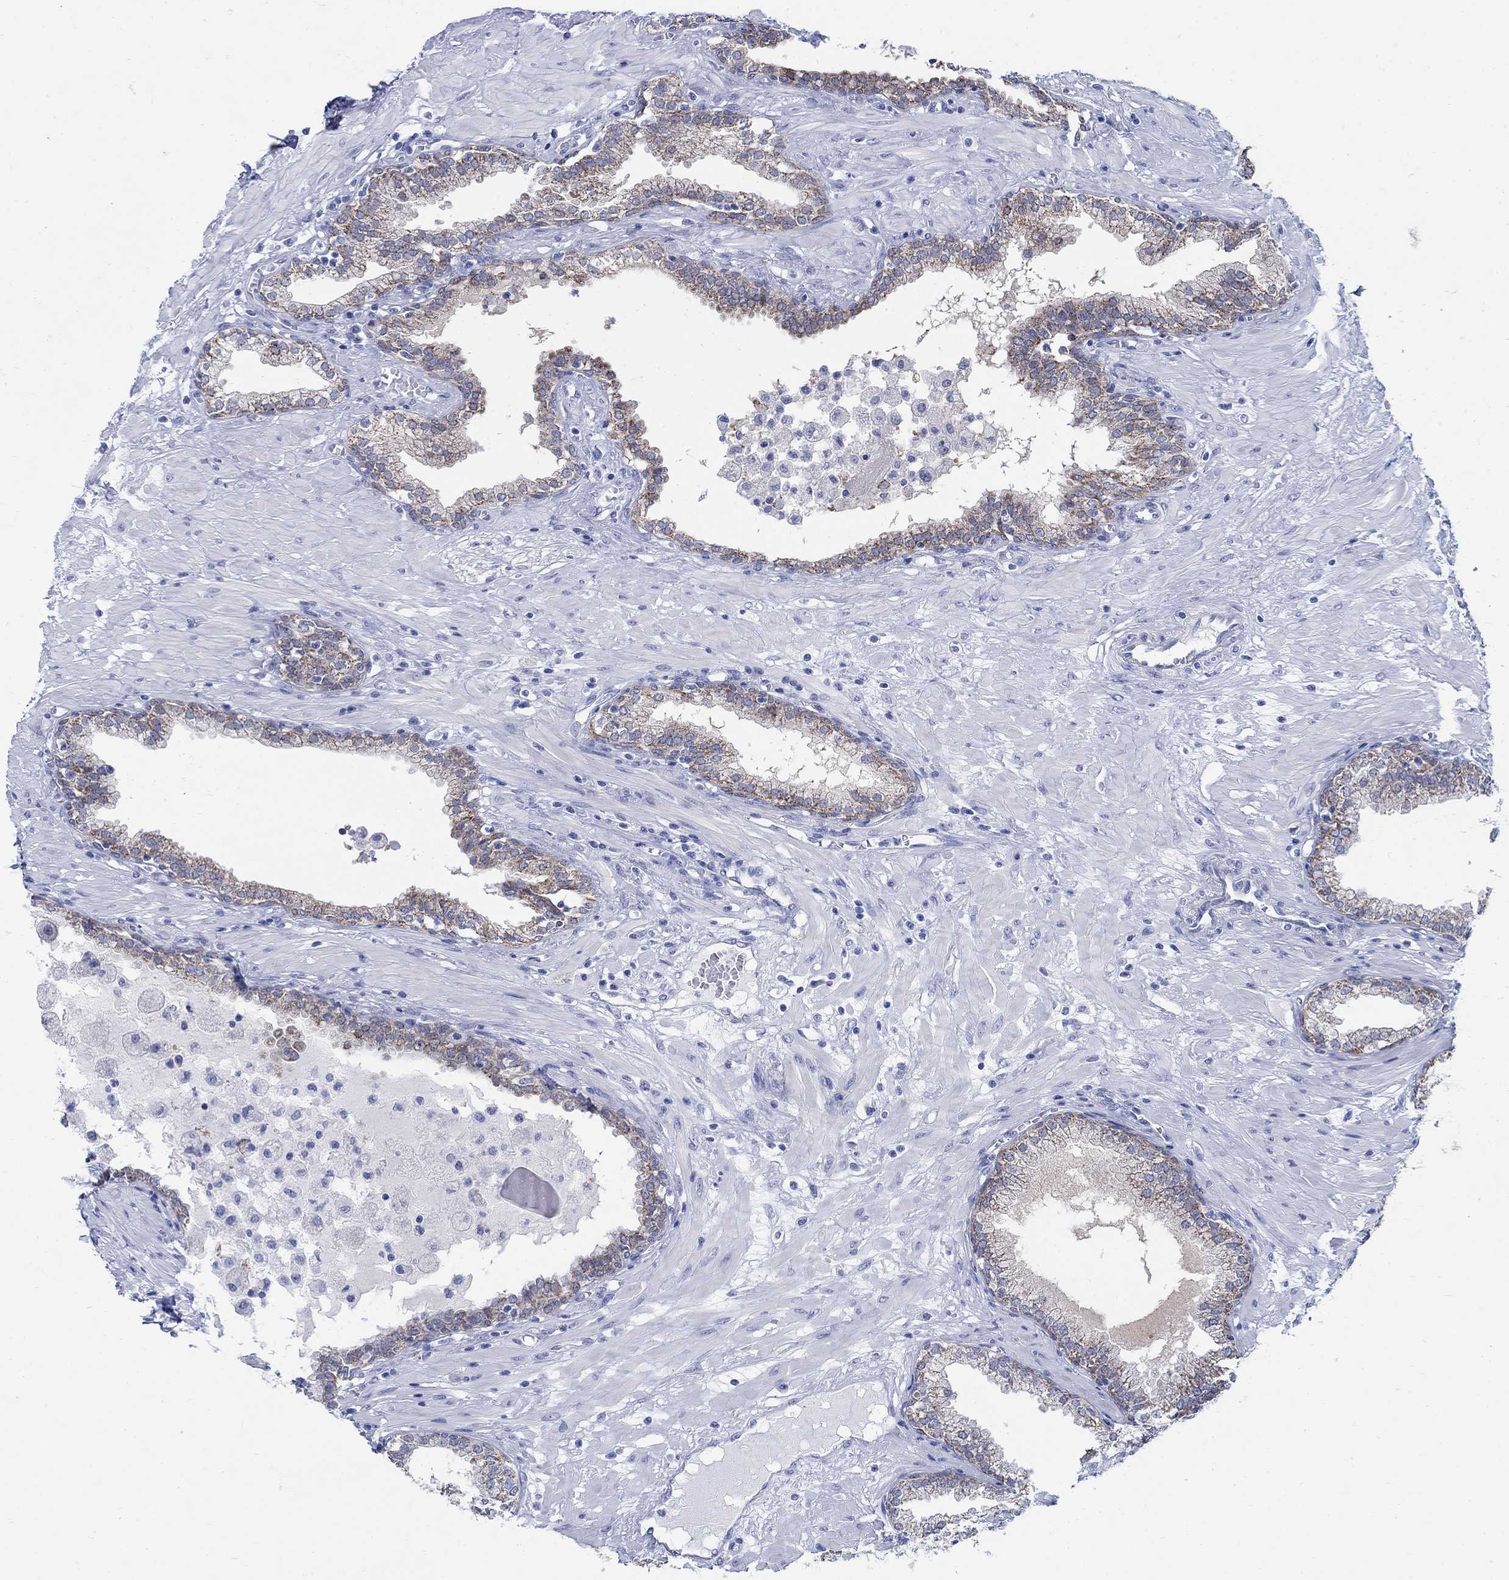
{"staining": {"intensity": "moderate", "quantity": "25%-75%", "location": "cytoplasmic/membranous"}, "tissue": "prostate", "cell_type": "Glandular cells", "image_type": "normal", "snomed": [{"axis": "morphology", "description": "Normal tissue, NOS"}, {"axis": "topography", "description": "Prostate"}], "caption": "High-power microscopy captured an IHC micrograph of benign prostate, revealing moderate cytoplasmic/membranous positivity in about 25%-75% of glandular cells.", "gene": "ZDHHC14", "patient": {"sex": "male", "age": 64}}